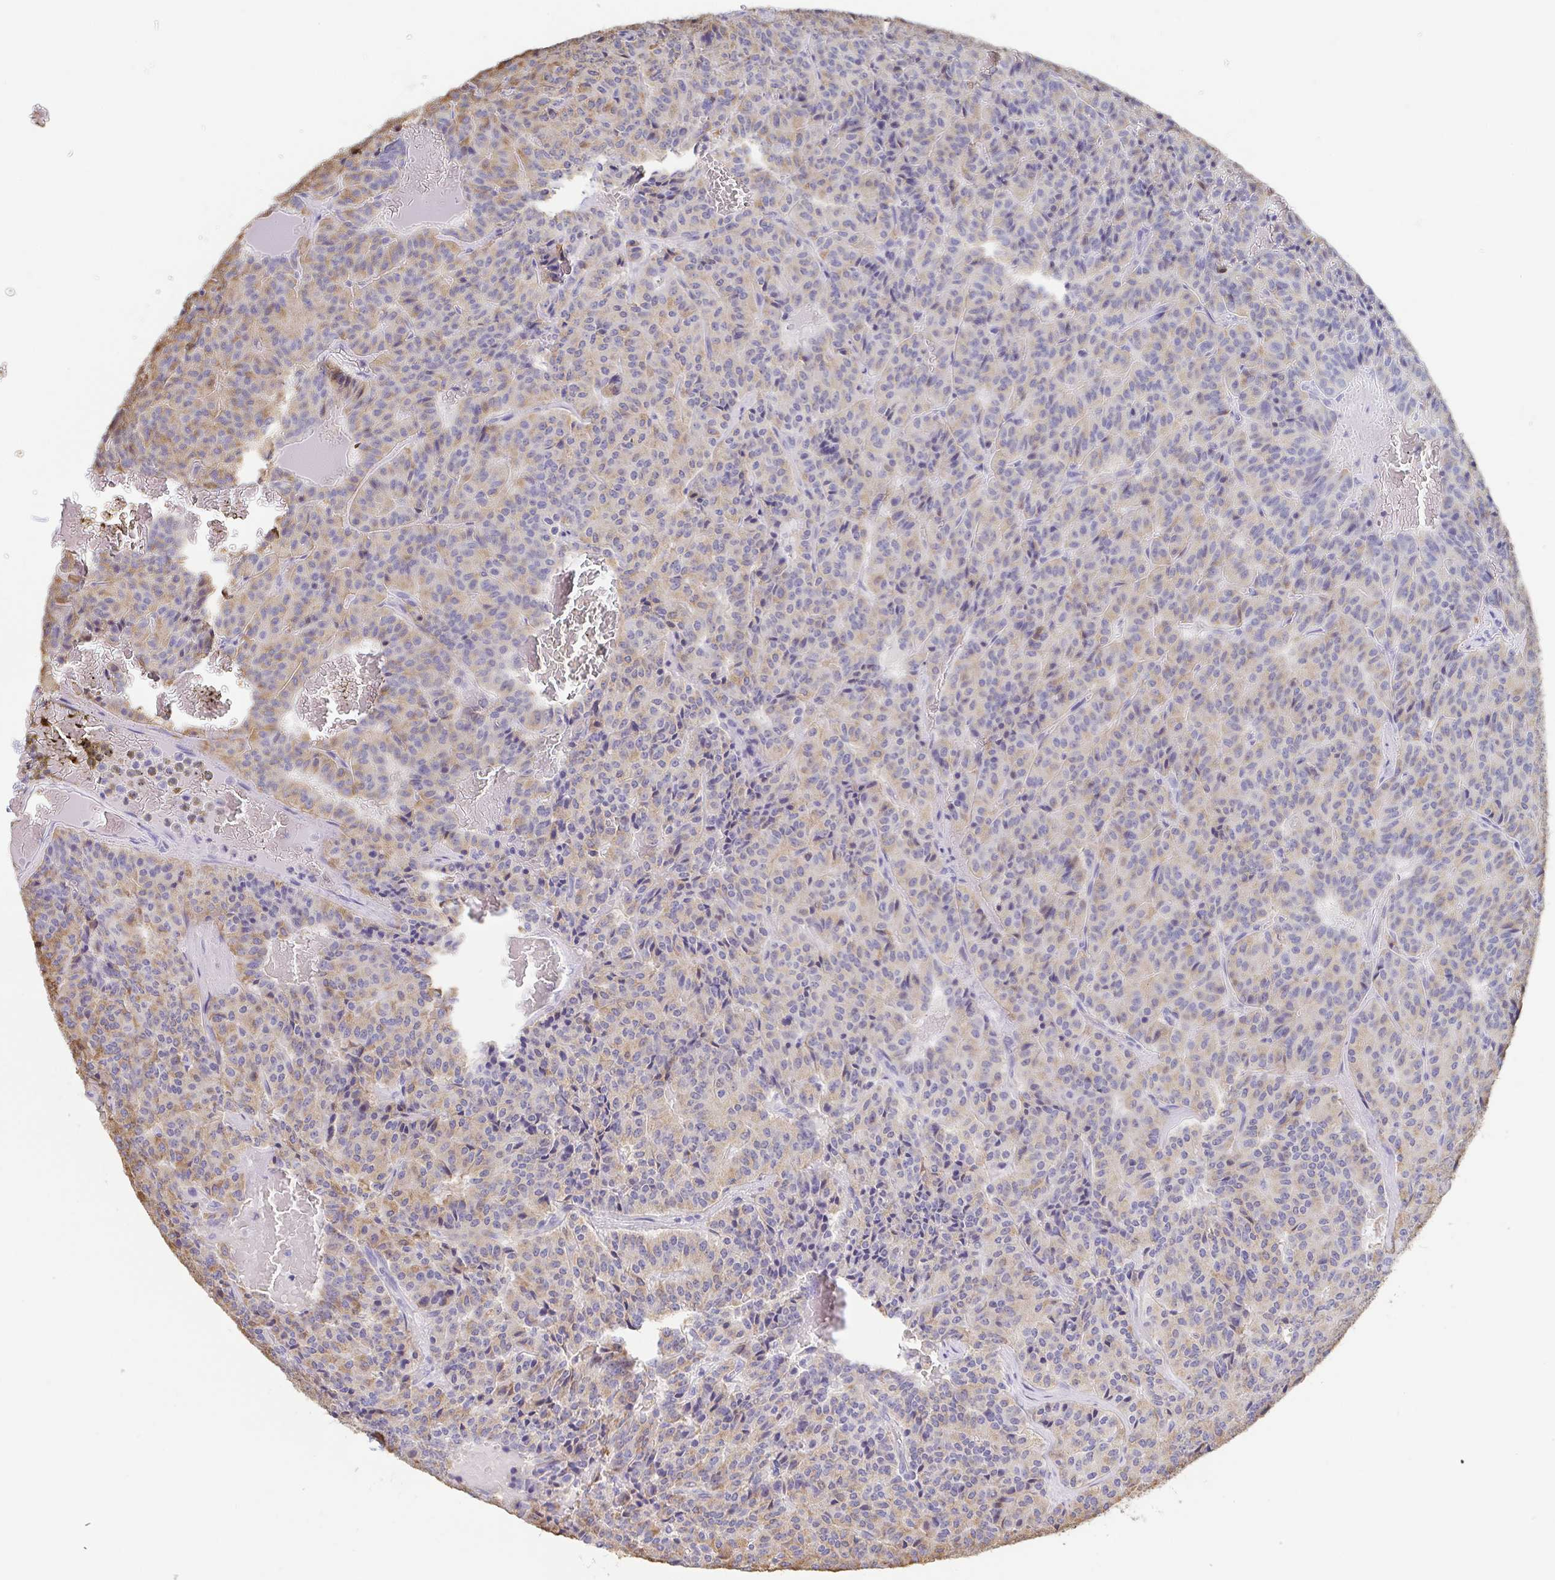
{"staining": {"intensity": "weak", "quantity": "25%-75%", "location": "cytoplasmic/membranous"}, "tissue": "carcinoid", "cell_type": "Tumor cells", "image_type": "cancer", "snomed": [{"axis": "morphology", "description": "Carcinoid, malignant, NOS"}, {"axis": "topography", "description": "Lung"}], "caption": "The immunohistochemical stain highlights weak cytoplasmic/membranous positivity in tumor cells of malignant carcinoid tissue.", "gene": "TREH", "patient": {"sex": "male", "age": 70}}